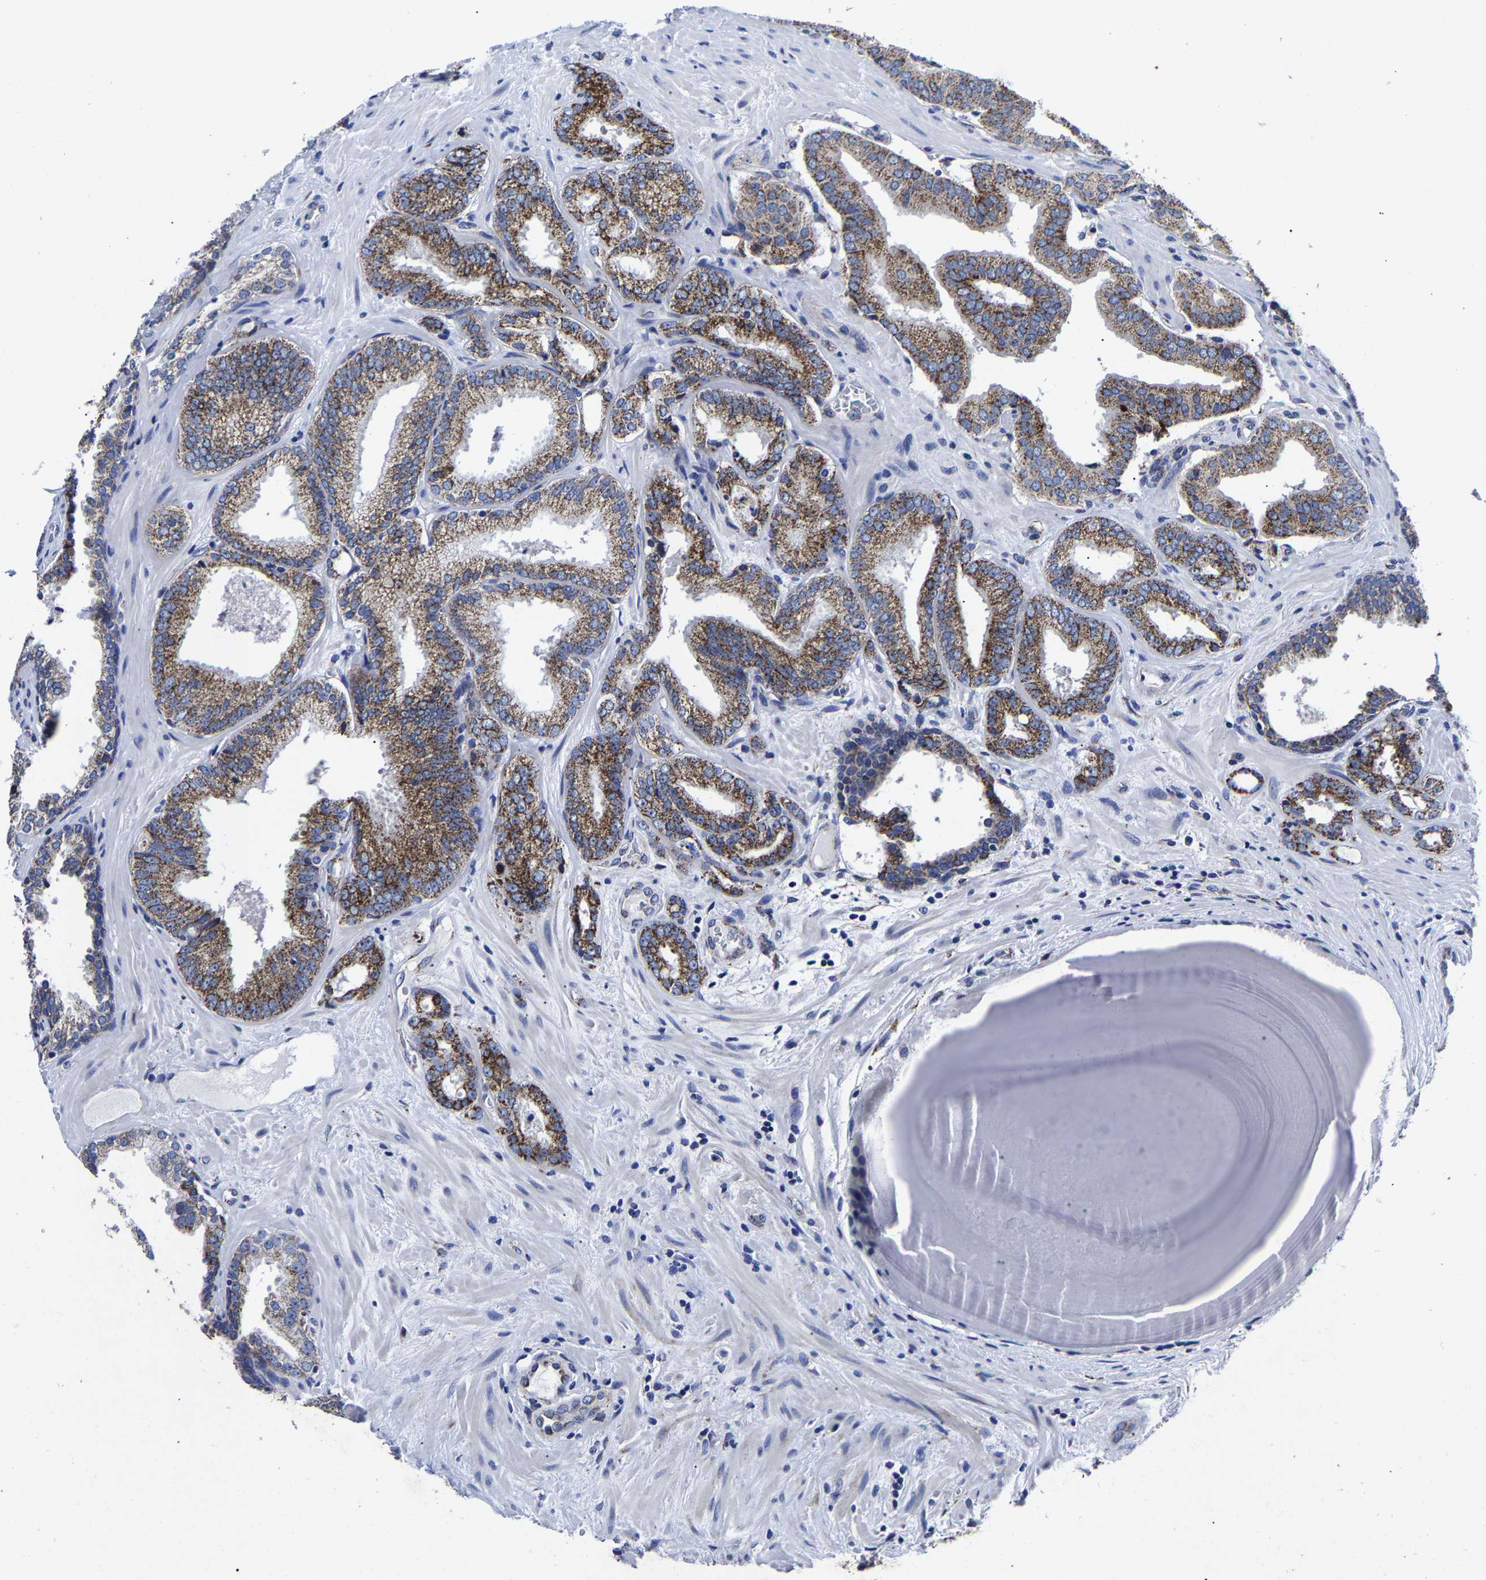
{"staining": {"intensity": "moderate", "quantity": ">75%", "location": "cytoplasmic/membranous"}, "tissue": "prostate cancer", "cell_type": "Tumor cells", "image_type": "cancer", "snomed": [{"axis": "morphology", "description": "Adenocarcinoma, Low grade"}, {"axis": "topography", "description": "Prostate"}], "caption": "Protein expression analysis of prostate cancer (adenocarcinoma (low-grade)) shows moderate cytoplasmic/membranous staining in approximately >75% of tumor cells. (Stains: DAB in brown, nuclei in blue, Microscopy: brightfield microscopy at high magnification).", "gene": "AASS", "patient": {"sex": "male", "age": 65}}